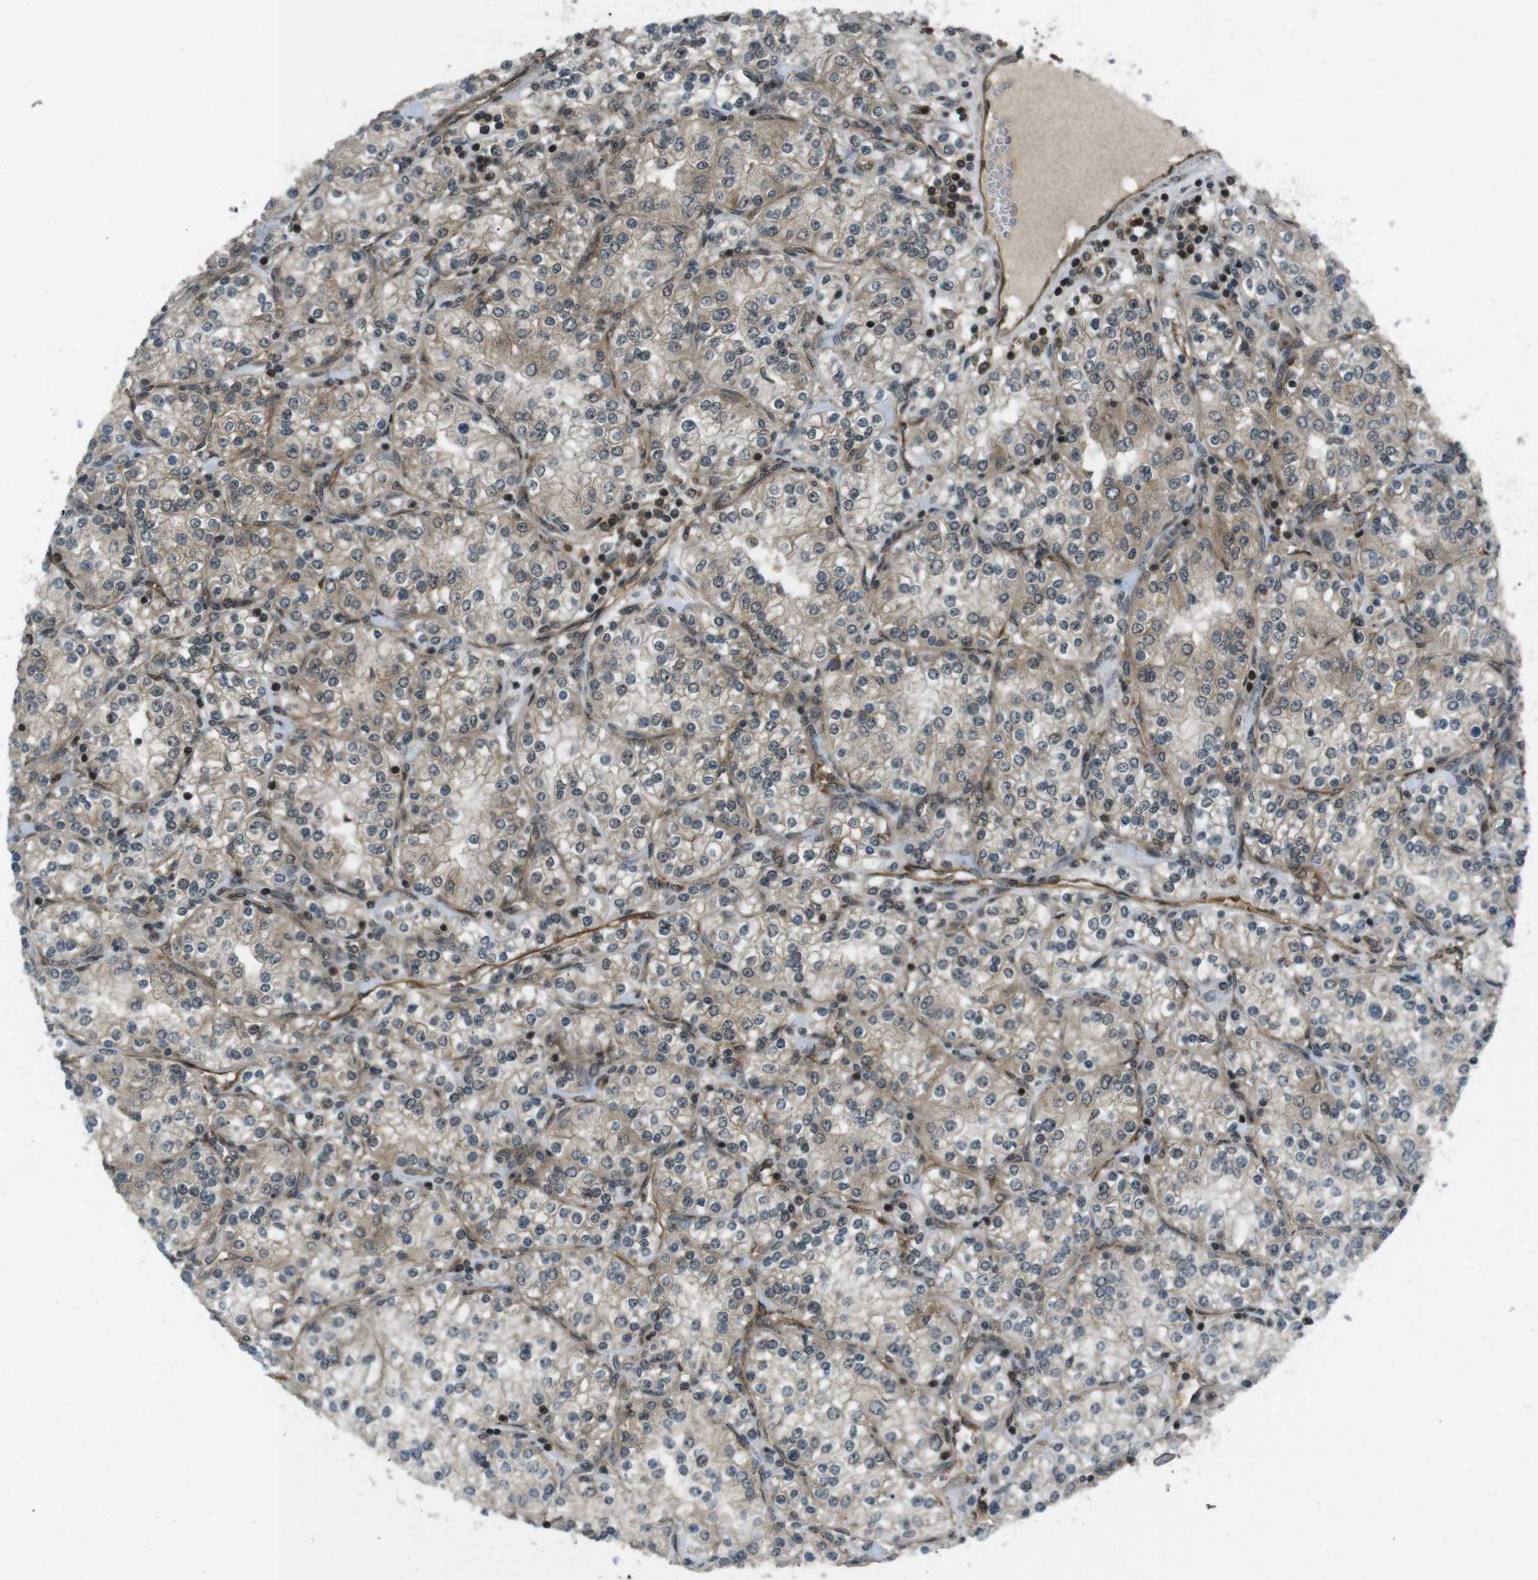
{"staining": {"intensity": "weak", "quantity": "25%-75%", "location": "cytoplasmic/membranous"}, "tissue": "renal cancer", "cell_type": "Tumor cells", "image_type": "cancer", "snomed": [{"axis": "morphology", "description": "Adenocarcinoma, NOS"}, {"axis": "topography", "description": "Kidney"}], "caption": "Adenocarcinoma (renal) stained for a protein (brown) shows weak cytoplasmic/membranous positive staining in approximately 25%-75% of tumor cells.", "gene": "TIAM2", "patient": {"sex": "male", "age": 77}}